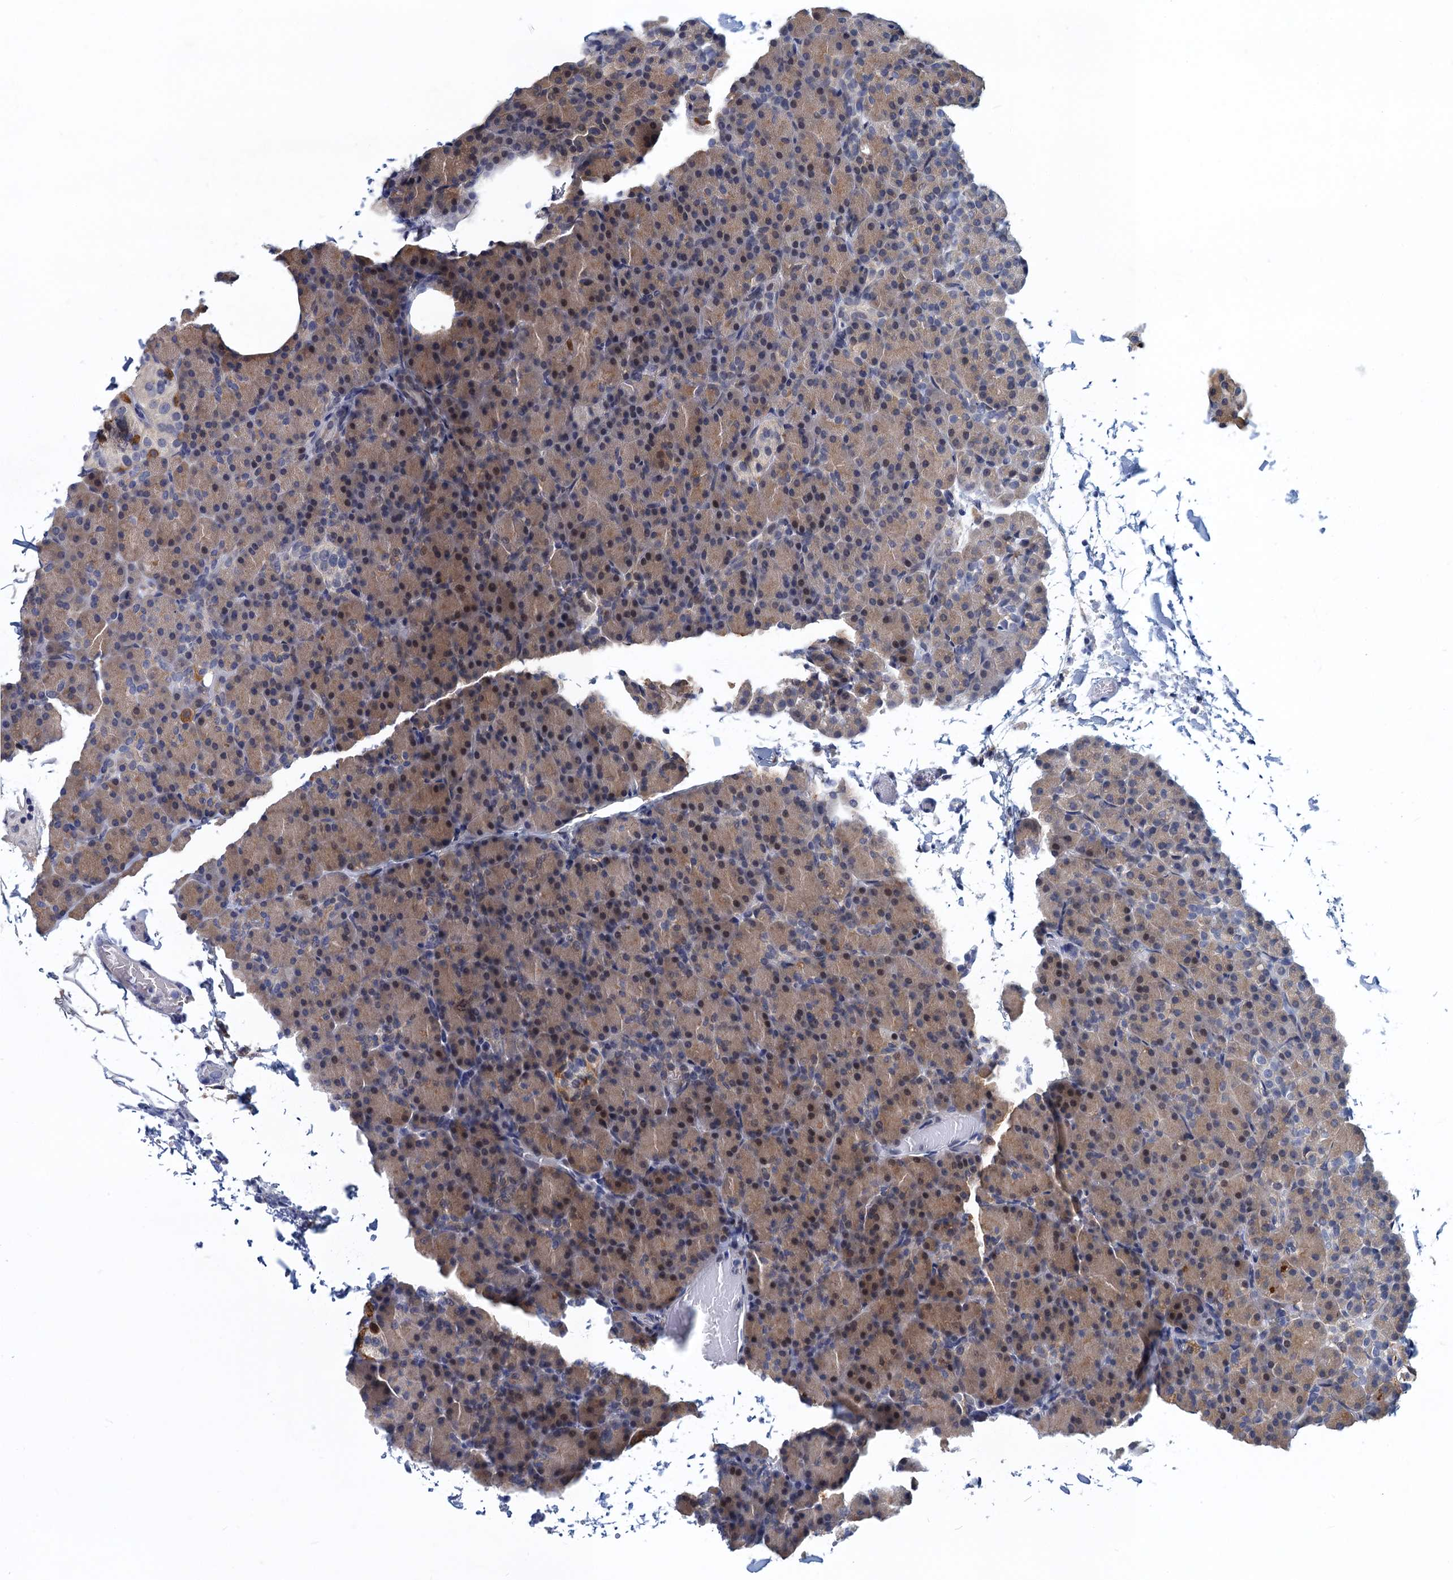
{"staining": {"intensity": "moderate", "quantity": ">75%", "location": "cytoplasmic/membranous,nuclear"}, "tissue": "pancreas", "cell_type": "Exocrine glandular cells", "image_type": "normal", "snomed": [{"axis": "morphology", "description": "Normal tissue, NOS"}, {"axis": "topography", "description": "Pancreas"}], "caption": "Unremarkable pancreas was stained to show a protein in brown. There is medium levels of moderate cytoplasmic/membranous,nuclear positivity in approximately >75% of exocrine glandular cells.", "gene": "GINS3", "patient": {"sex": "female", "age": 43}}